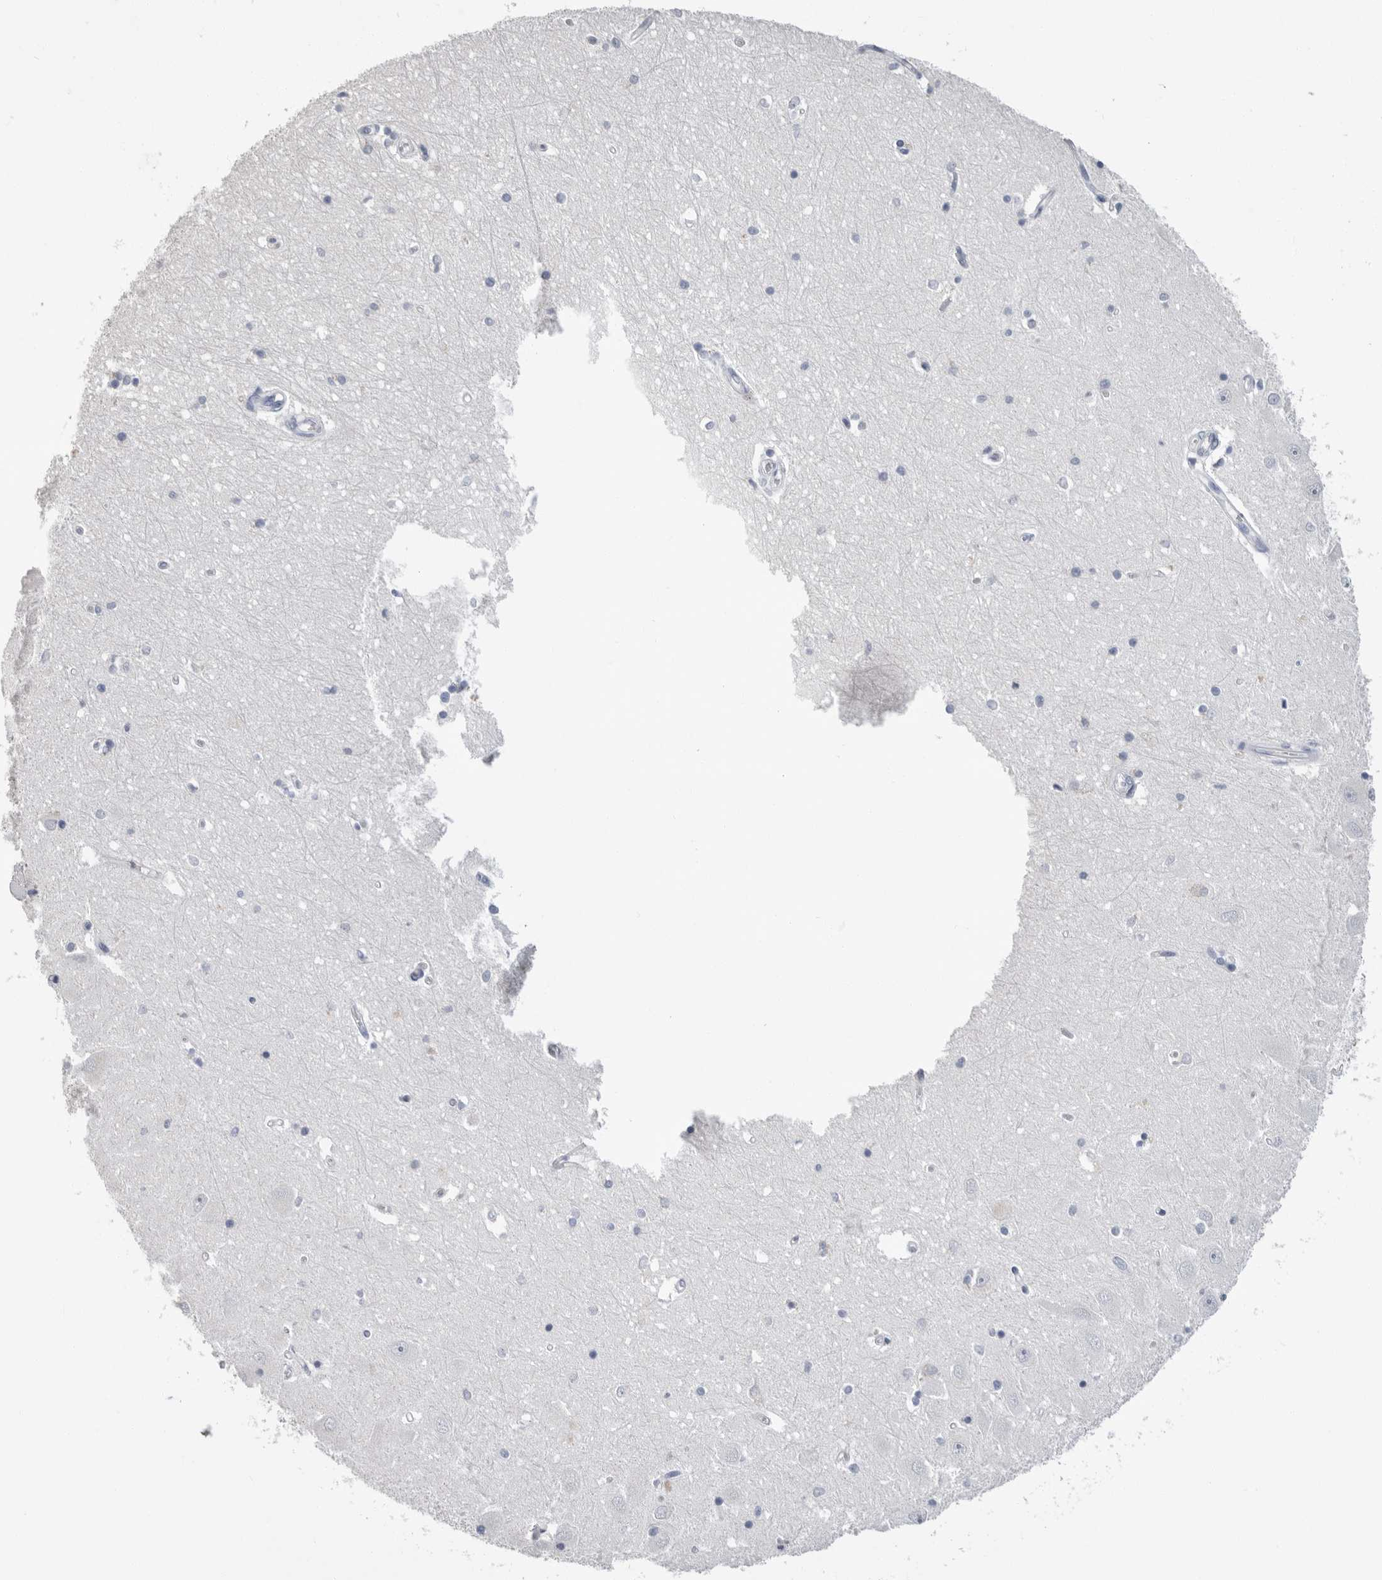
{"staining": {"intensity": "negative", "quantity": "none", "location": "none"}, "tissue": "hippocampus", "cell_type": "Glial cells", "image_type": "normal", "snomed": [{"axis": "morphology", "description": "Normal tissue, NOS"}, {"axis": "topography", "description": "Hippocampus"}], "caption": "This is a image of immunohistochemistry staining of unremarkable hippocampus, which shows no staining in glial cells.", "gene": "APOA2", "patient": {"sex": "male", "age": 45}}